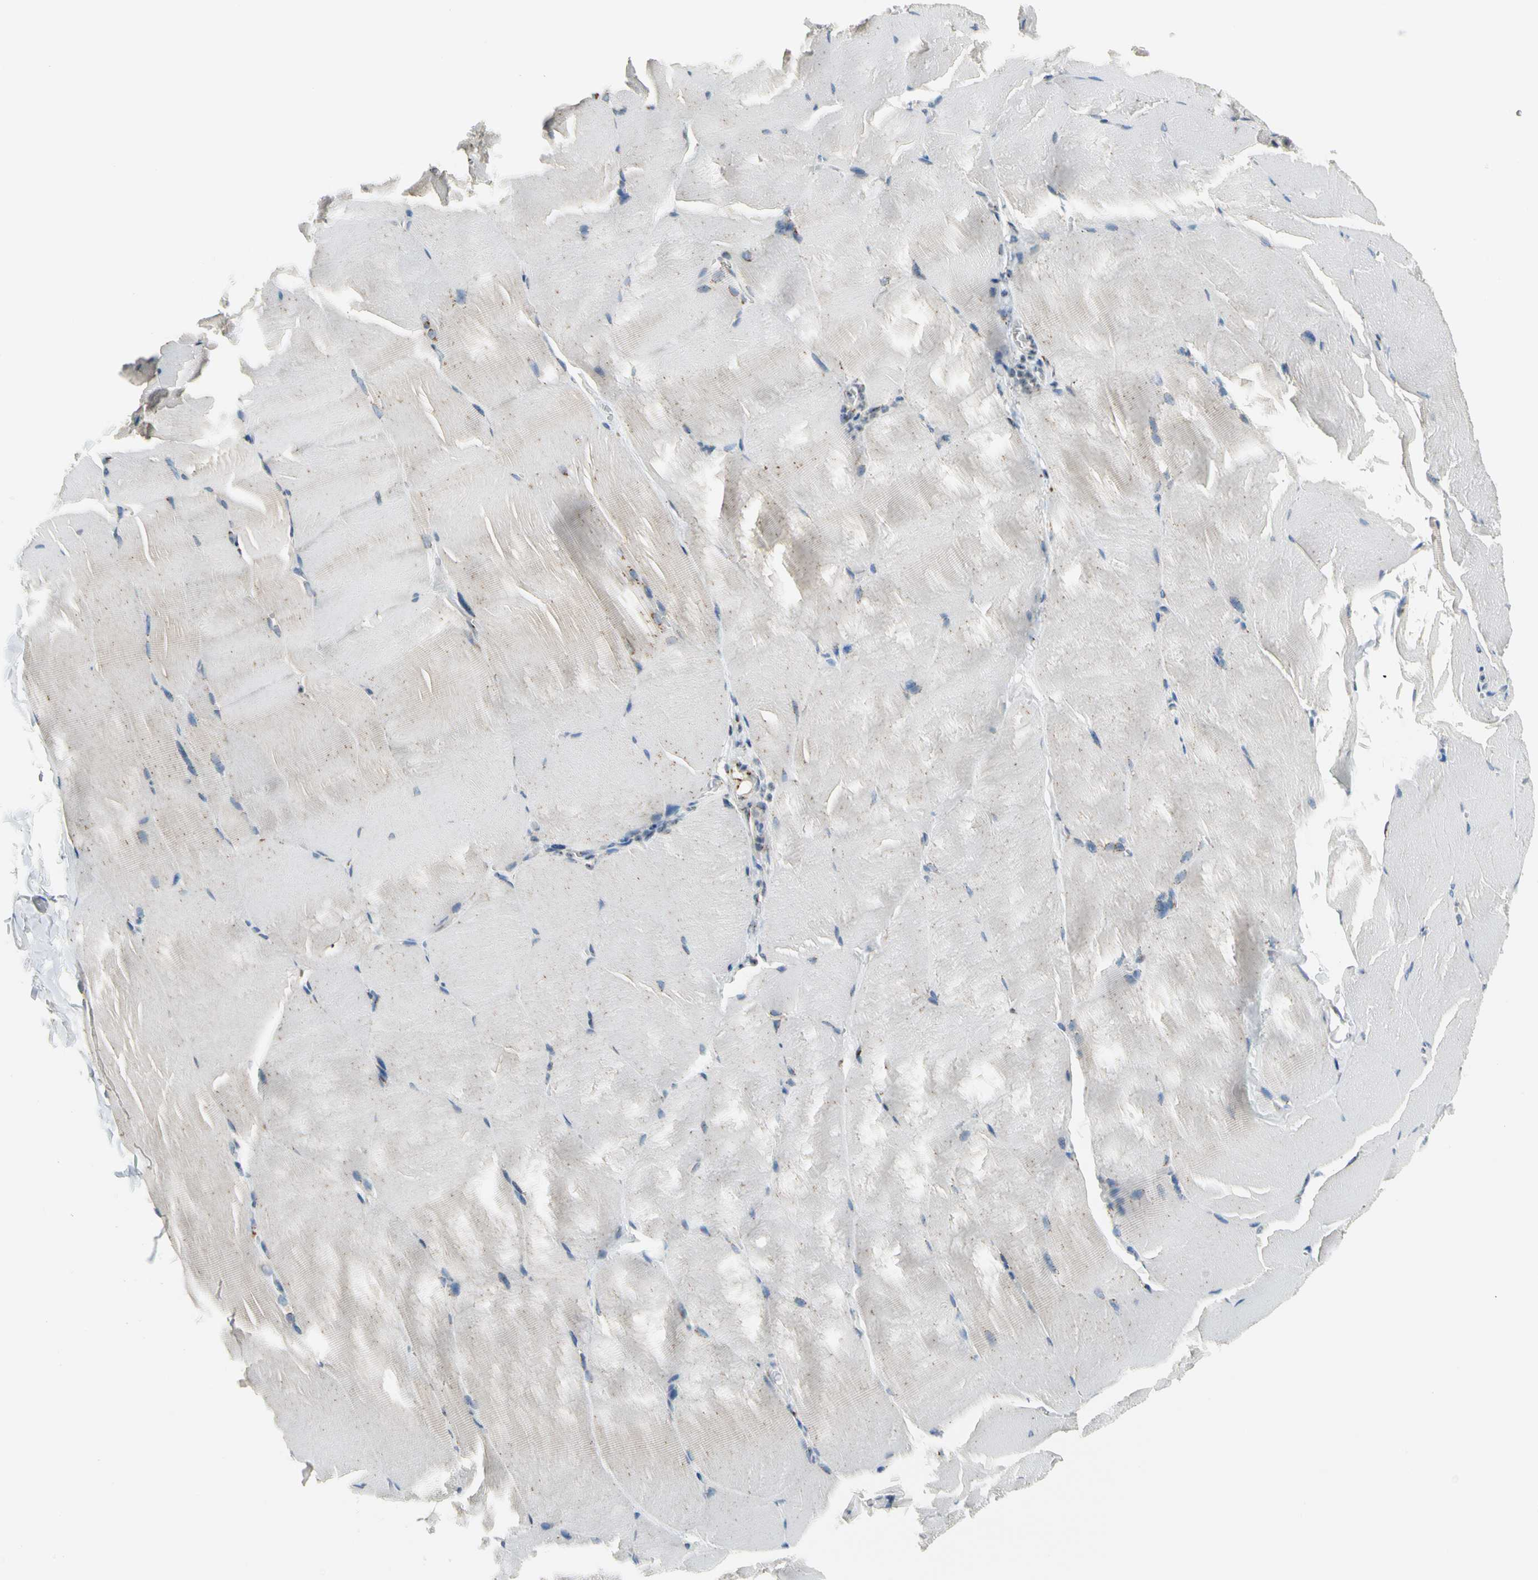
{"staining": {"intensity": "negative", "quantity": "none", "location": "none"}, "tissue": "skeletal muscle", "cell_type": "Myocytes", "image_type": "normal", "snomed": [{"axis": "morphology", "description": "Normal tissue, NOS"}, {"axis": "topography", "description": "Skeletal muscle"}], "caption": "There is no significant staining in myocytes of skeletal muscle. (Stains: DAB IHC with hematoxylin counter stain, Microscopy: brightfield microscopy at high magnification).", "gene": "NUCB1", "patient": {"sex": "male", "age": 71}}